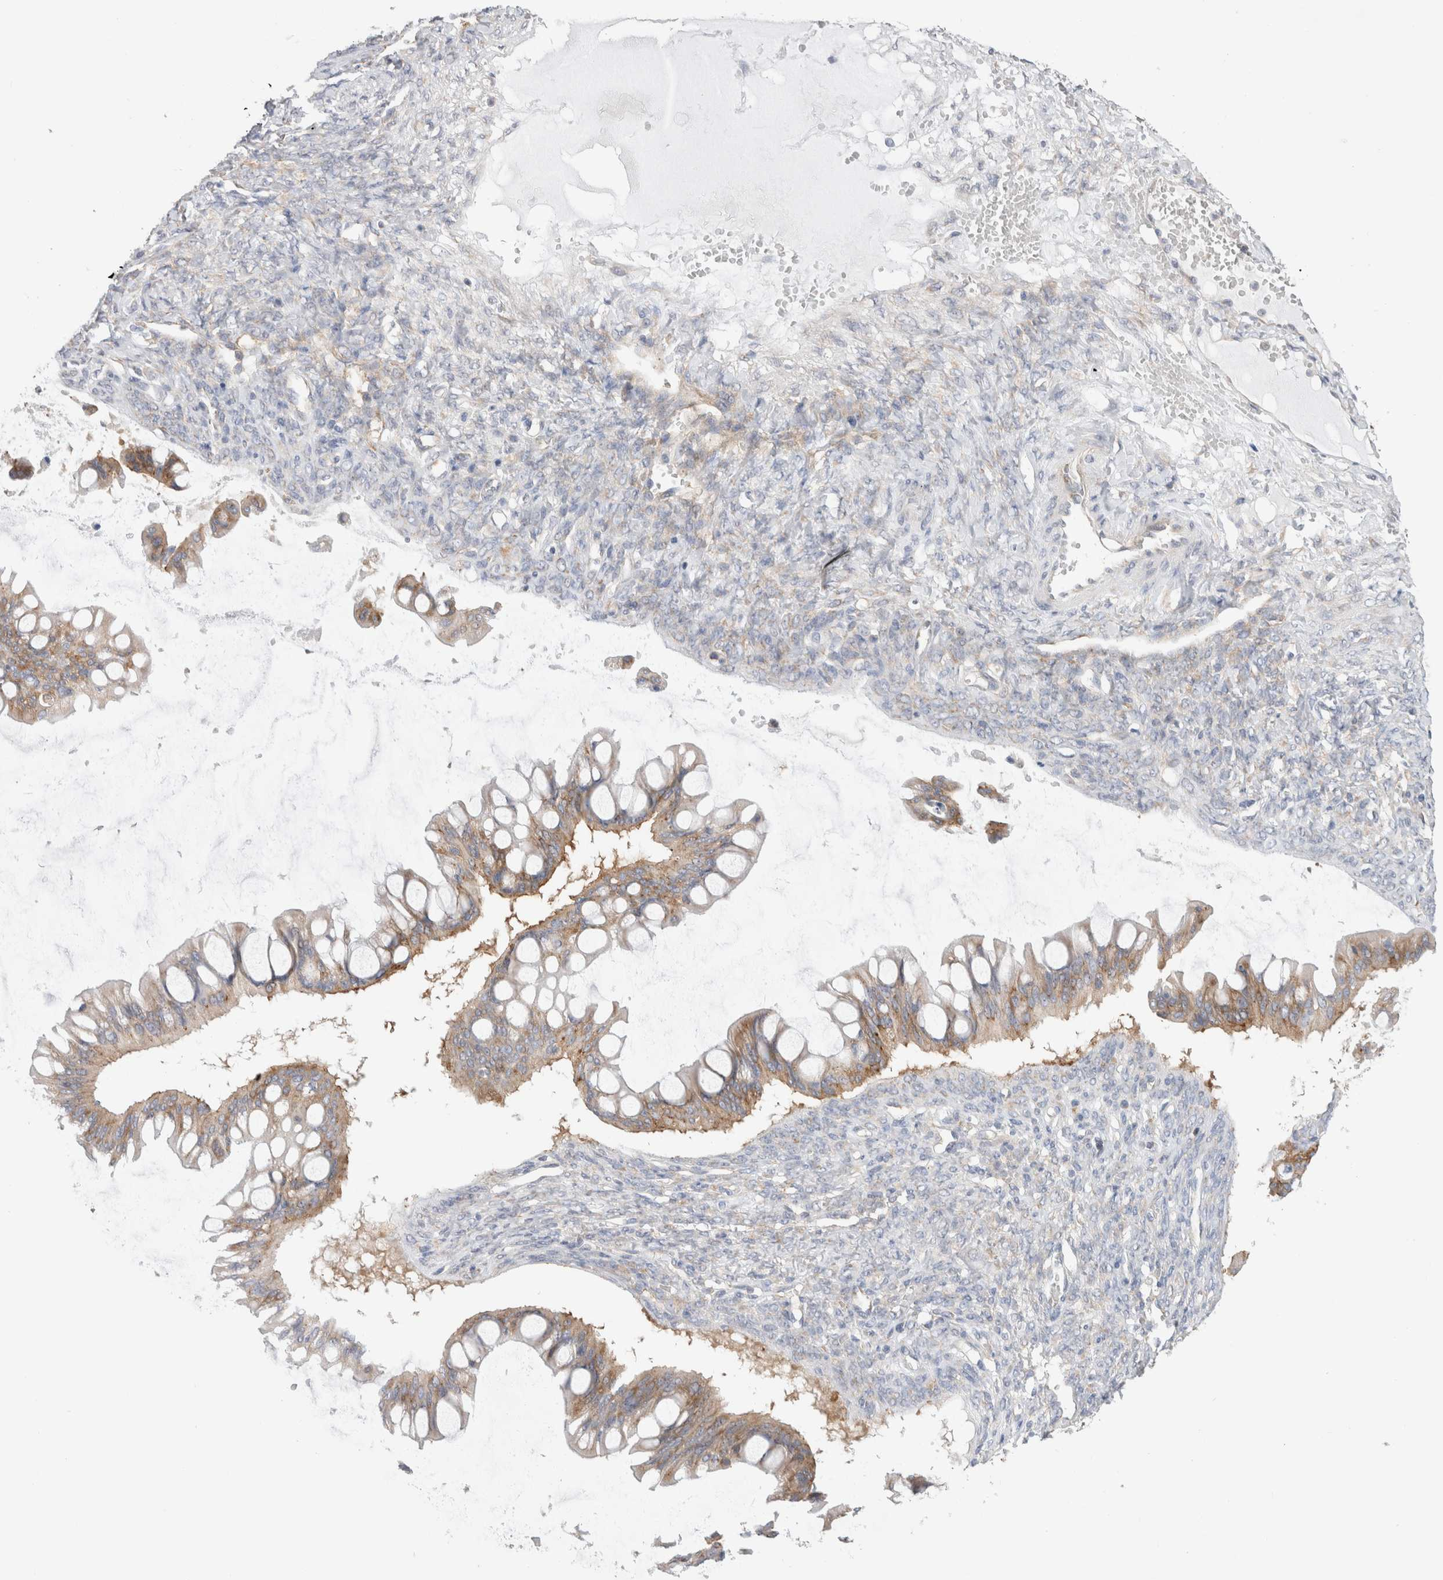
{"staining": {"intensity": "moderate", "quantity": ">75%", "location": "cytoplasmic/membranous"}, "tissue": "ovarian cancer", "cell_type": "Tumor cells", "image_type": "cancer", "snomed": [{"axis": "morphology", "description": "Cystadenocarcinoma, mucinous, NOS"}, {"axis": "topography", "description": "Ovary"}], "caption": "Protein staining of mucinous cystadenocarcinoma (ovarian) tissue exhibits moderate cytoplasmic/membranous staining in about >75% of tumor cells. The staining was performed using DAB, with brown indicating positive protein expression. Nuclei are stained blue with hematoxylin.", "gene": "ZNF23", "patient": {"sex": "female", "age": 73}}